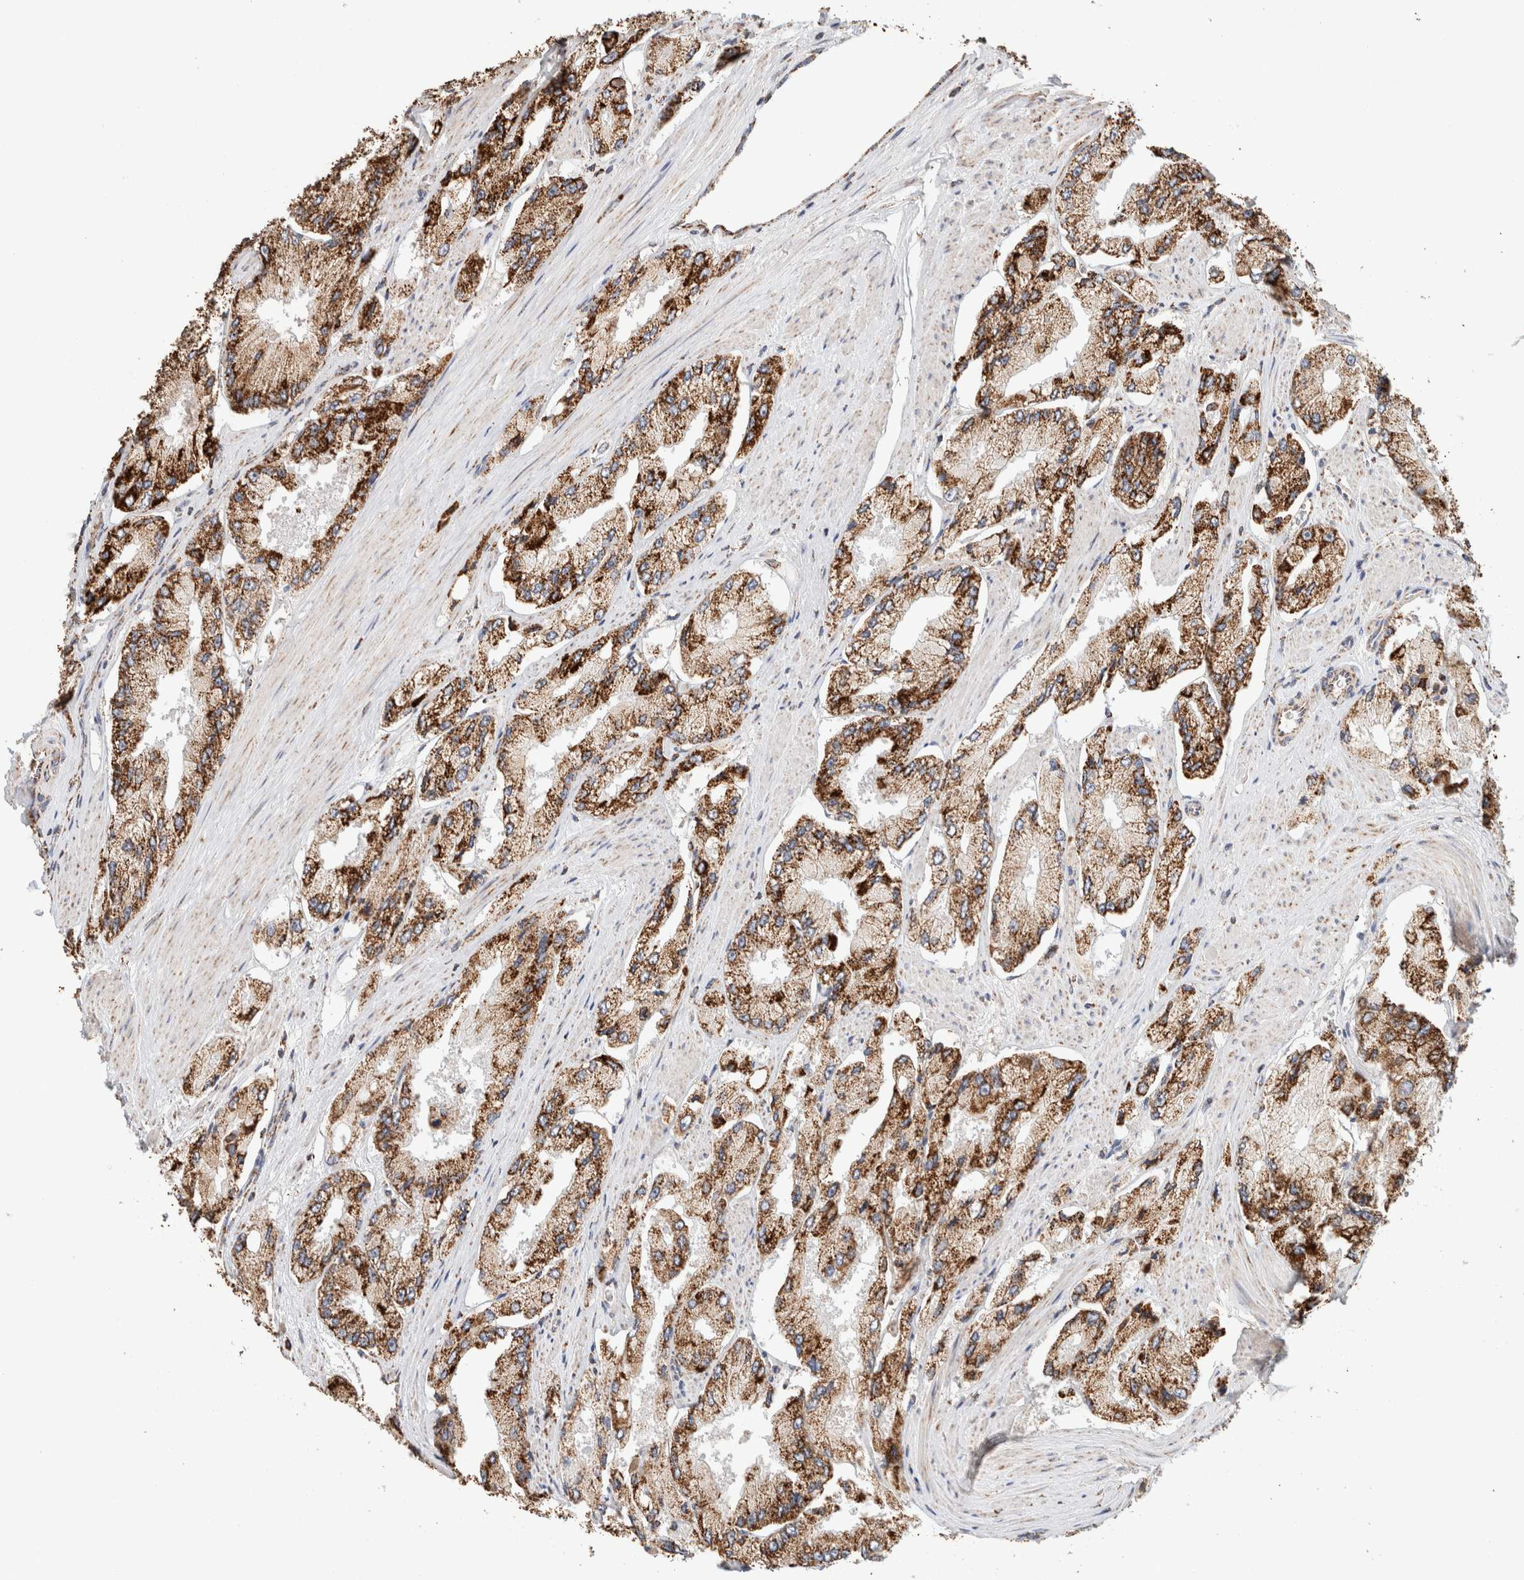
{"staining": {"intensity": "strong", "quantity": ">75%", "location": "cytoplasmic/membranous"}, "tissue": "prostate cancer", "cell_type": "Tumor cells", "image_type": "cancer", "snomed": [{"axis": "morphology", "description": "Adenocarcinoma, High grade"}, {"axis": "topography", "description": "Prostate"}], "caption": "This is a photomicrograph of immunohistochemistry (IHC) staining of prostate cancer (adenocarcinoma (high-grade)), which shows strong positivity in the cytoplasmic/membranous of tumor cells.", "gene": "C1QBP", "patient": {"sex": "male", "age": 58}}